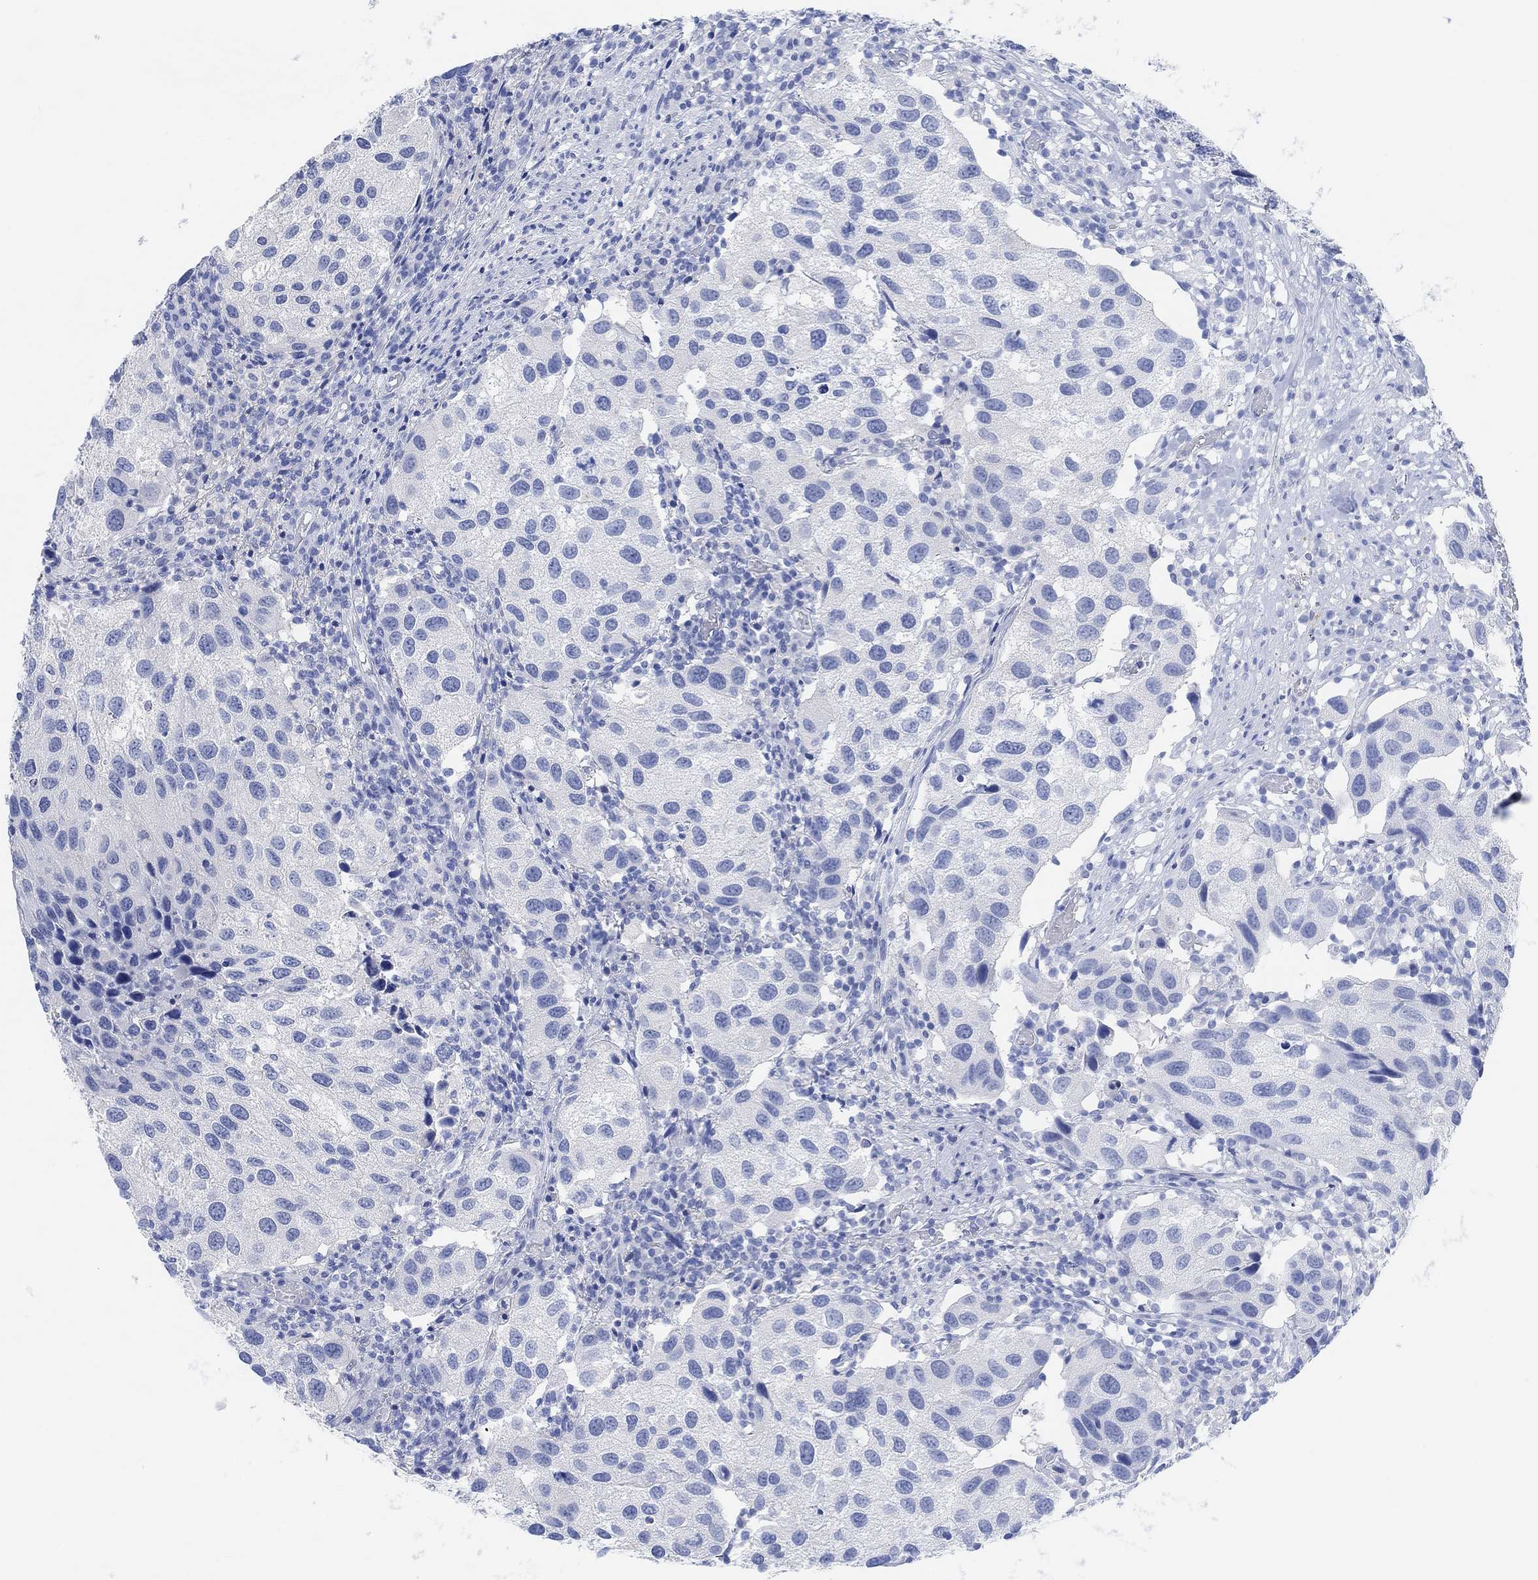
{"staining": {"intensity": "negative", "quantity": "none", "location": "none"}, "tissue": "urothelial cancer", "cell_type": "Tumor cells", "image_type": "cancer", "snomed": [{"axis": "morphology", "description": "Urothelial carcinoma, High grade"}, {"axis": "topography", "description": "Urinary bladder"}], "caption": "Image shows no significant protein staining in tumor cells of high-grade urothelial carcinoma.", "gene": "ENO4", "patient": {"sex": "male", "age": 79}}